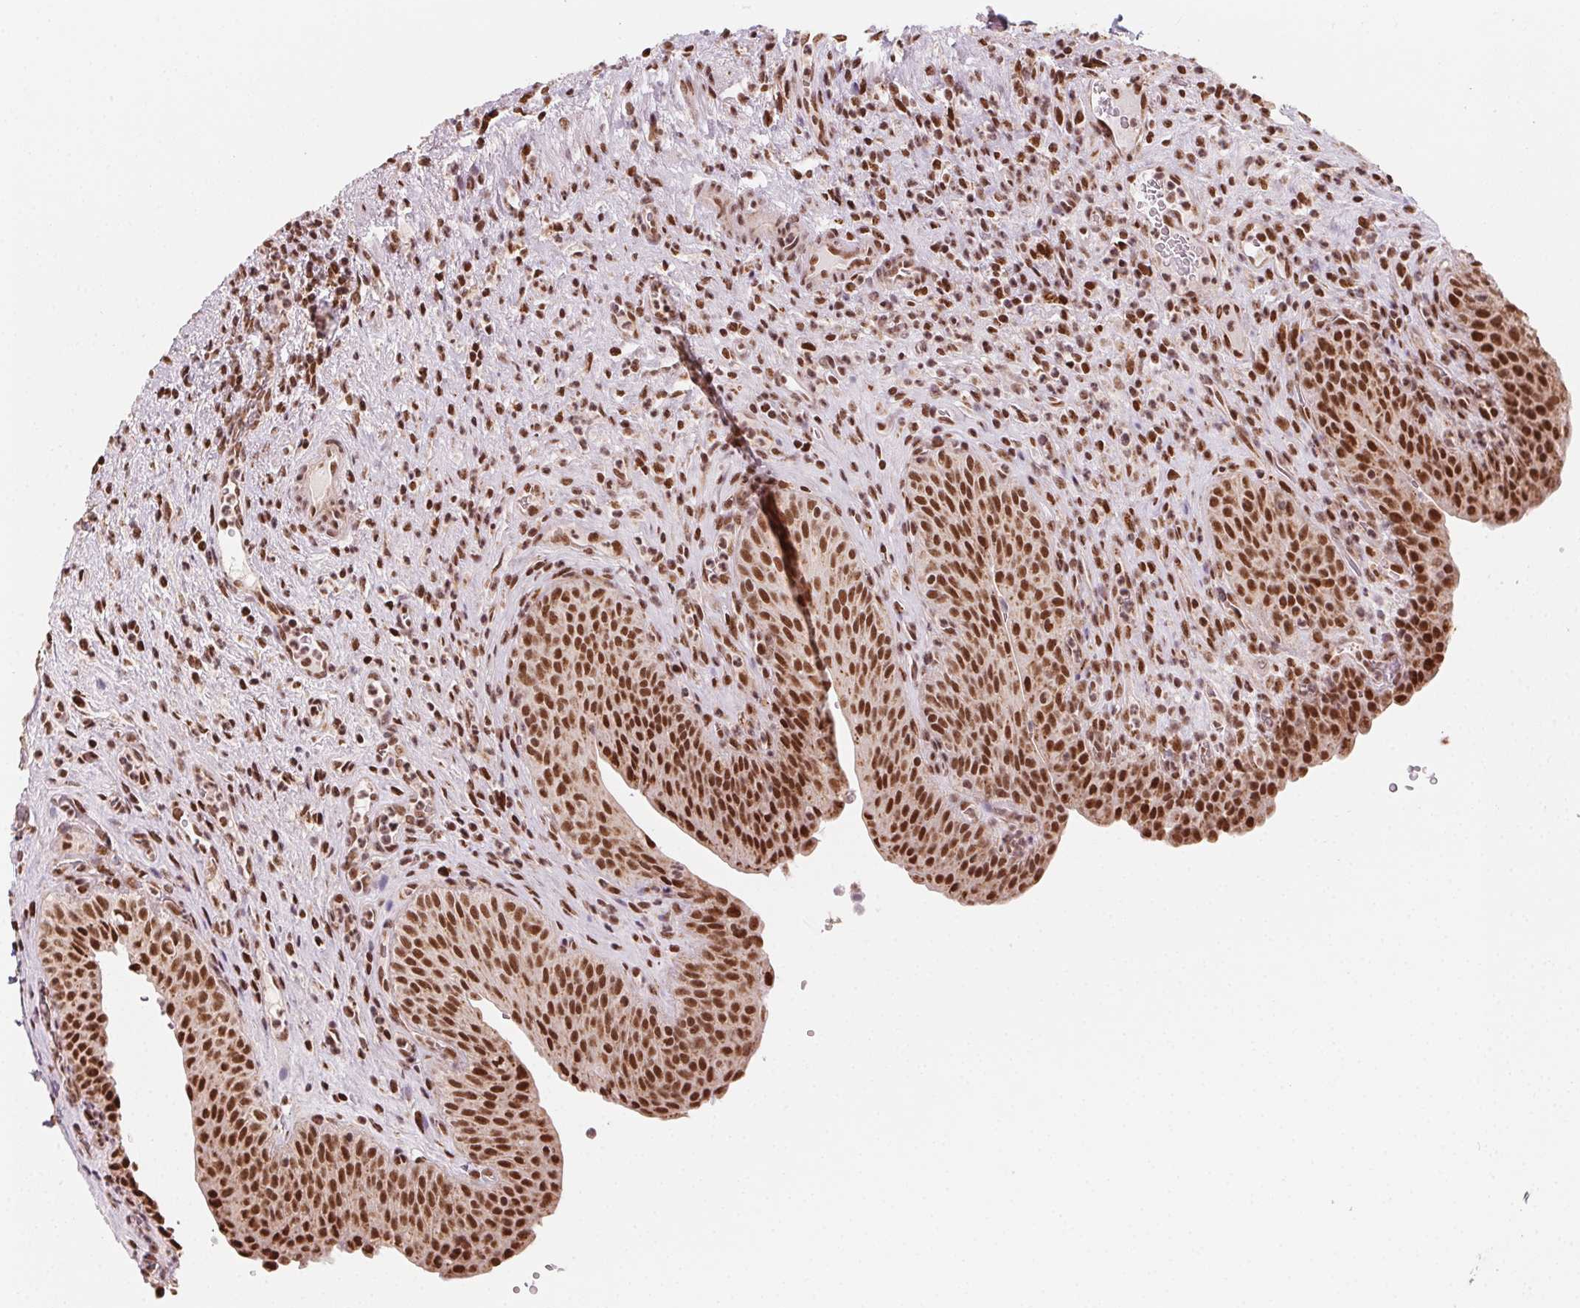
{"staining": {"intensity": "strong", "quantity": ">75%", "location": "nuclear"}, "tissue": "urinary bladder", "cell_type": "Urothelial cells", "image_type": "normal", "snomed": [{"axis": "morphology", "description": "Normal tissue, NOS"}, {"axis": "topography", "description": "Urinary bladder"}, {"axis": "topography", "description": "Peripheral nerve tissue"}], "caption": "Urothelial cells reveal strong nuclear expression in about >75% of cells in unremarkable urinary bladder.", "gene": "TOPORS", "patient": {"sex": "male", "age": 66}}